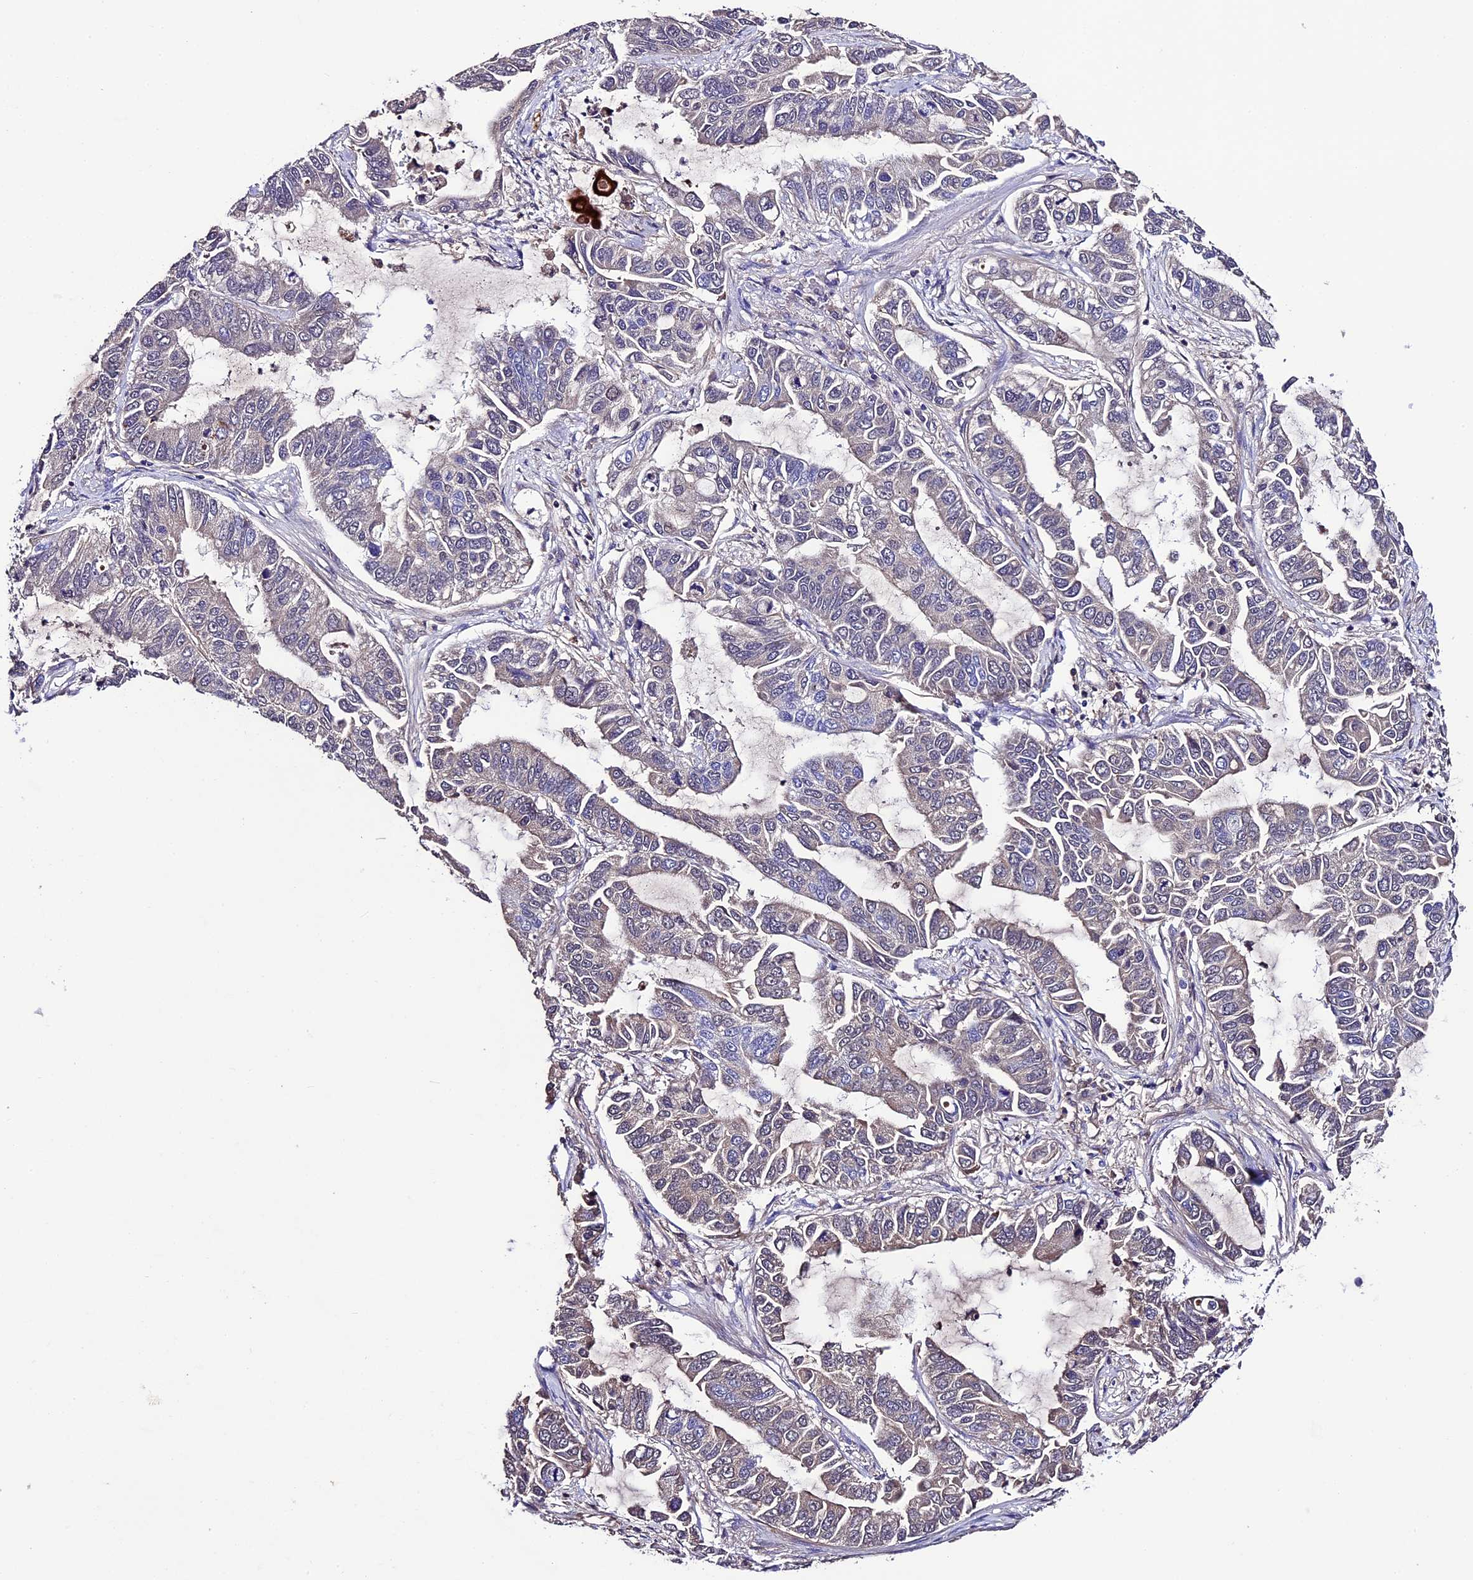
{"staining": {"intensity": "weak", "quantity": "25%-75%", "location": "nuclear"}, "tissue": "lung cancer", "cell_type": "Tumor cells", "image_type": "cancer", "snomed": [{"axis": "morphology", "description": "Adenocarcinoma, NOS"}, {"axis": "topography", "description": "Lung"}], "caption": "High-power microscopy captured an immunohistochemistry (IHC) image of lung adenocarcinoma, revealing weak nuclear staining in approximately 25%-75% of tumor cells.", "gene": "TCP11L2", "patient": {"sex": "male", "age": 64}}